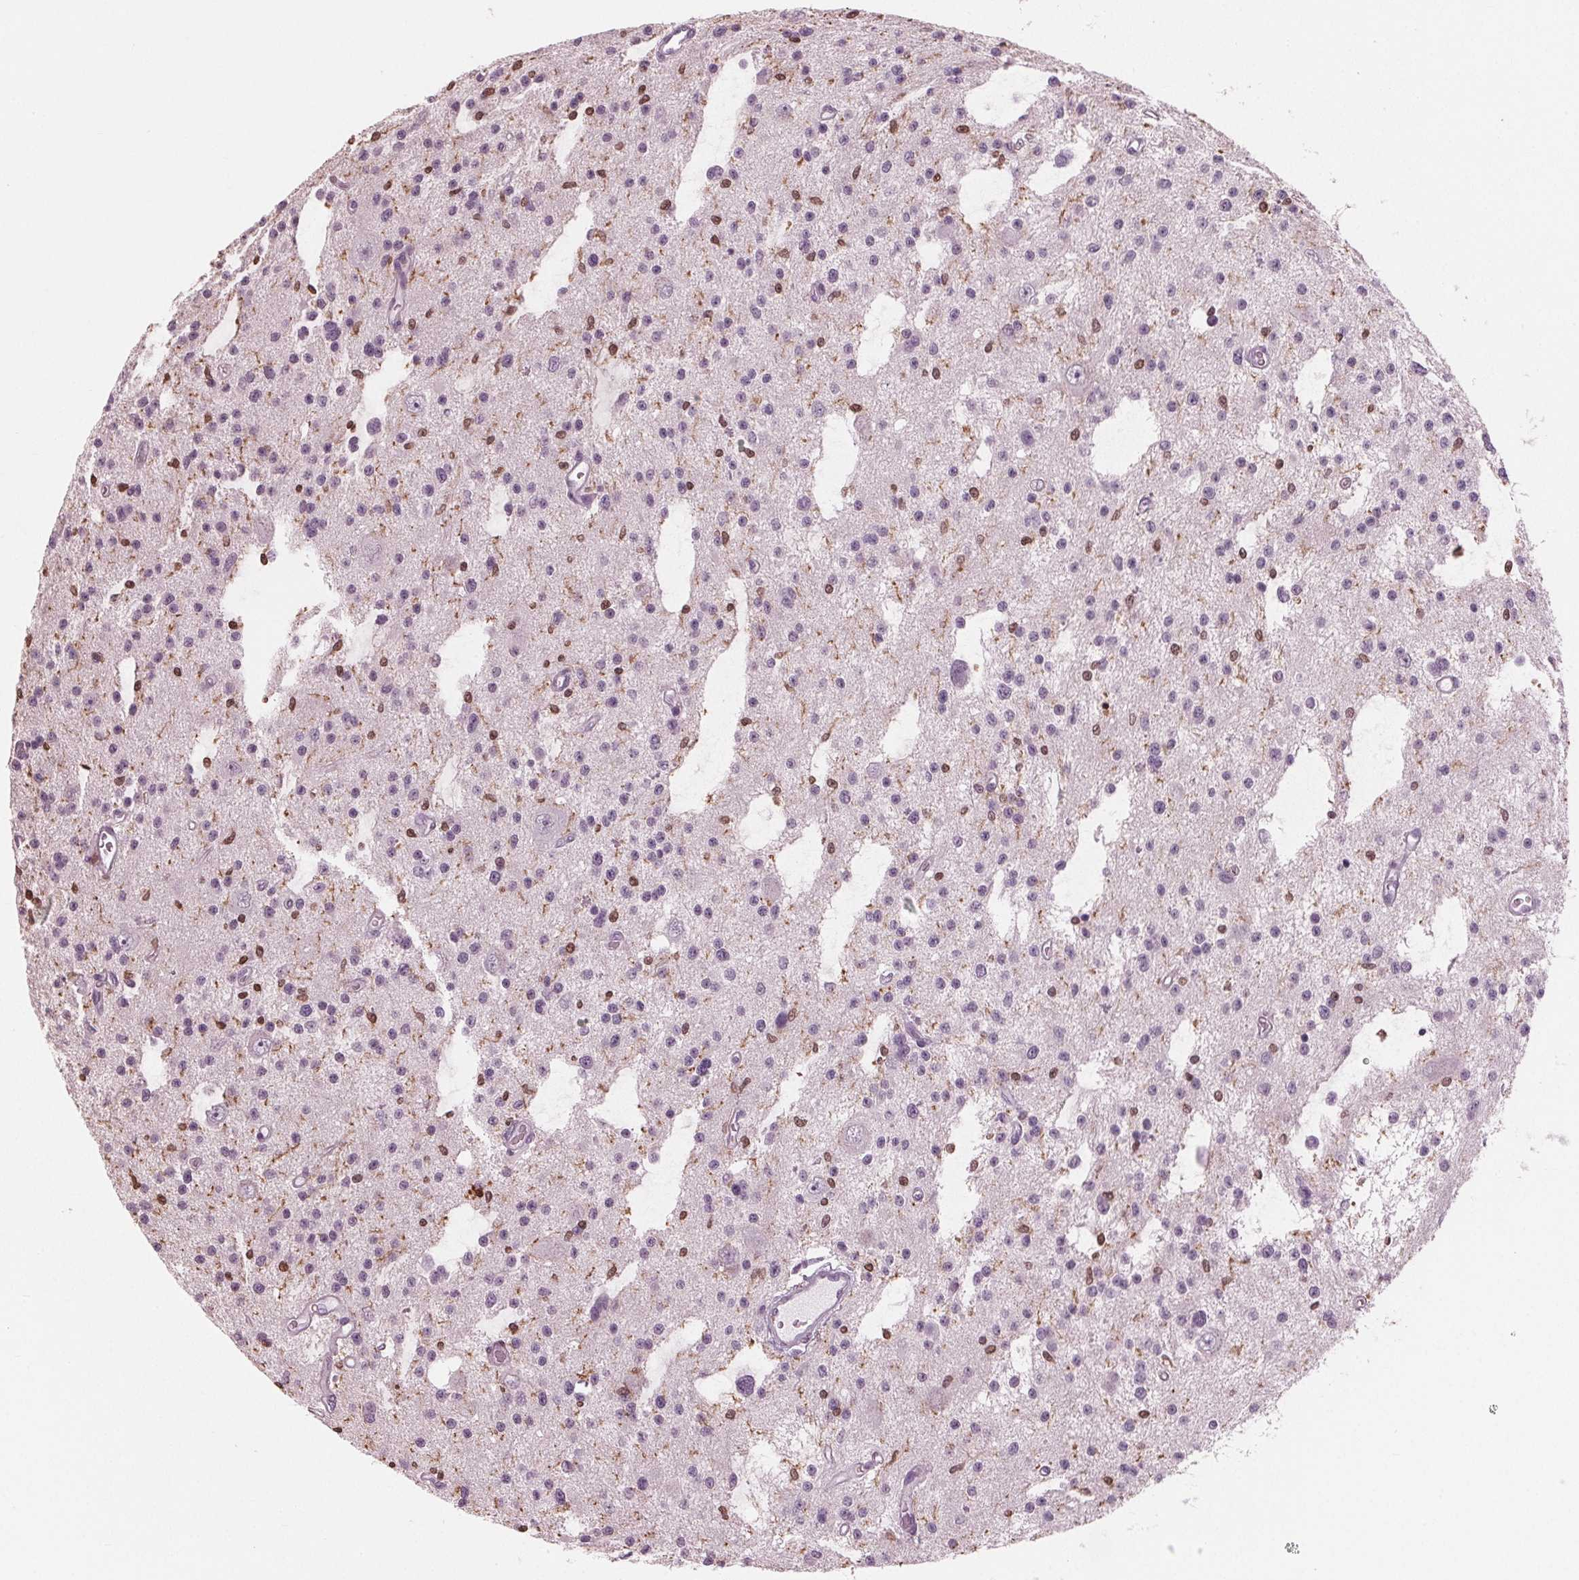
{"staining": {"intensity": "negative", "quantity": "none", "location": "none"}, "tissue": "glioma", "cell_type": "Tumor cells", "image_type": "cancer", "snomed": [{"axis": "morphology", "description": "Glioma, malignant, Low grade"}, {"axis": "topography", "description": "Brain"}], "caption": "IHC histopathology image of neoplastic tissue: glioma stained with DAB (3,3'-diaminobenzidine) demonstrates no significant protein staining in tumor cells.", "gene": "BTLA", "patient": {"sex": "male", "age": 43}}